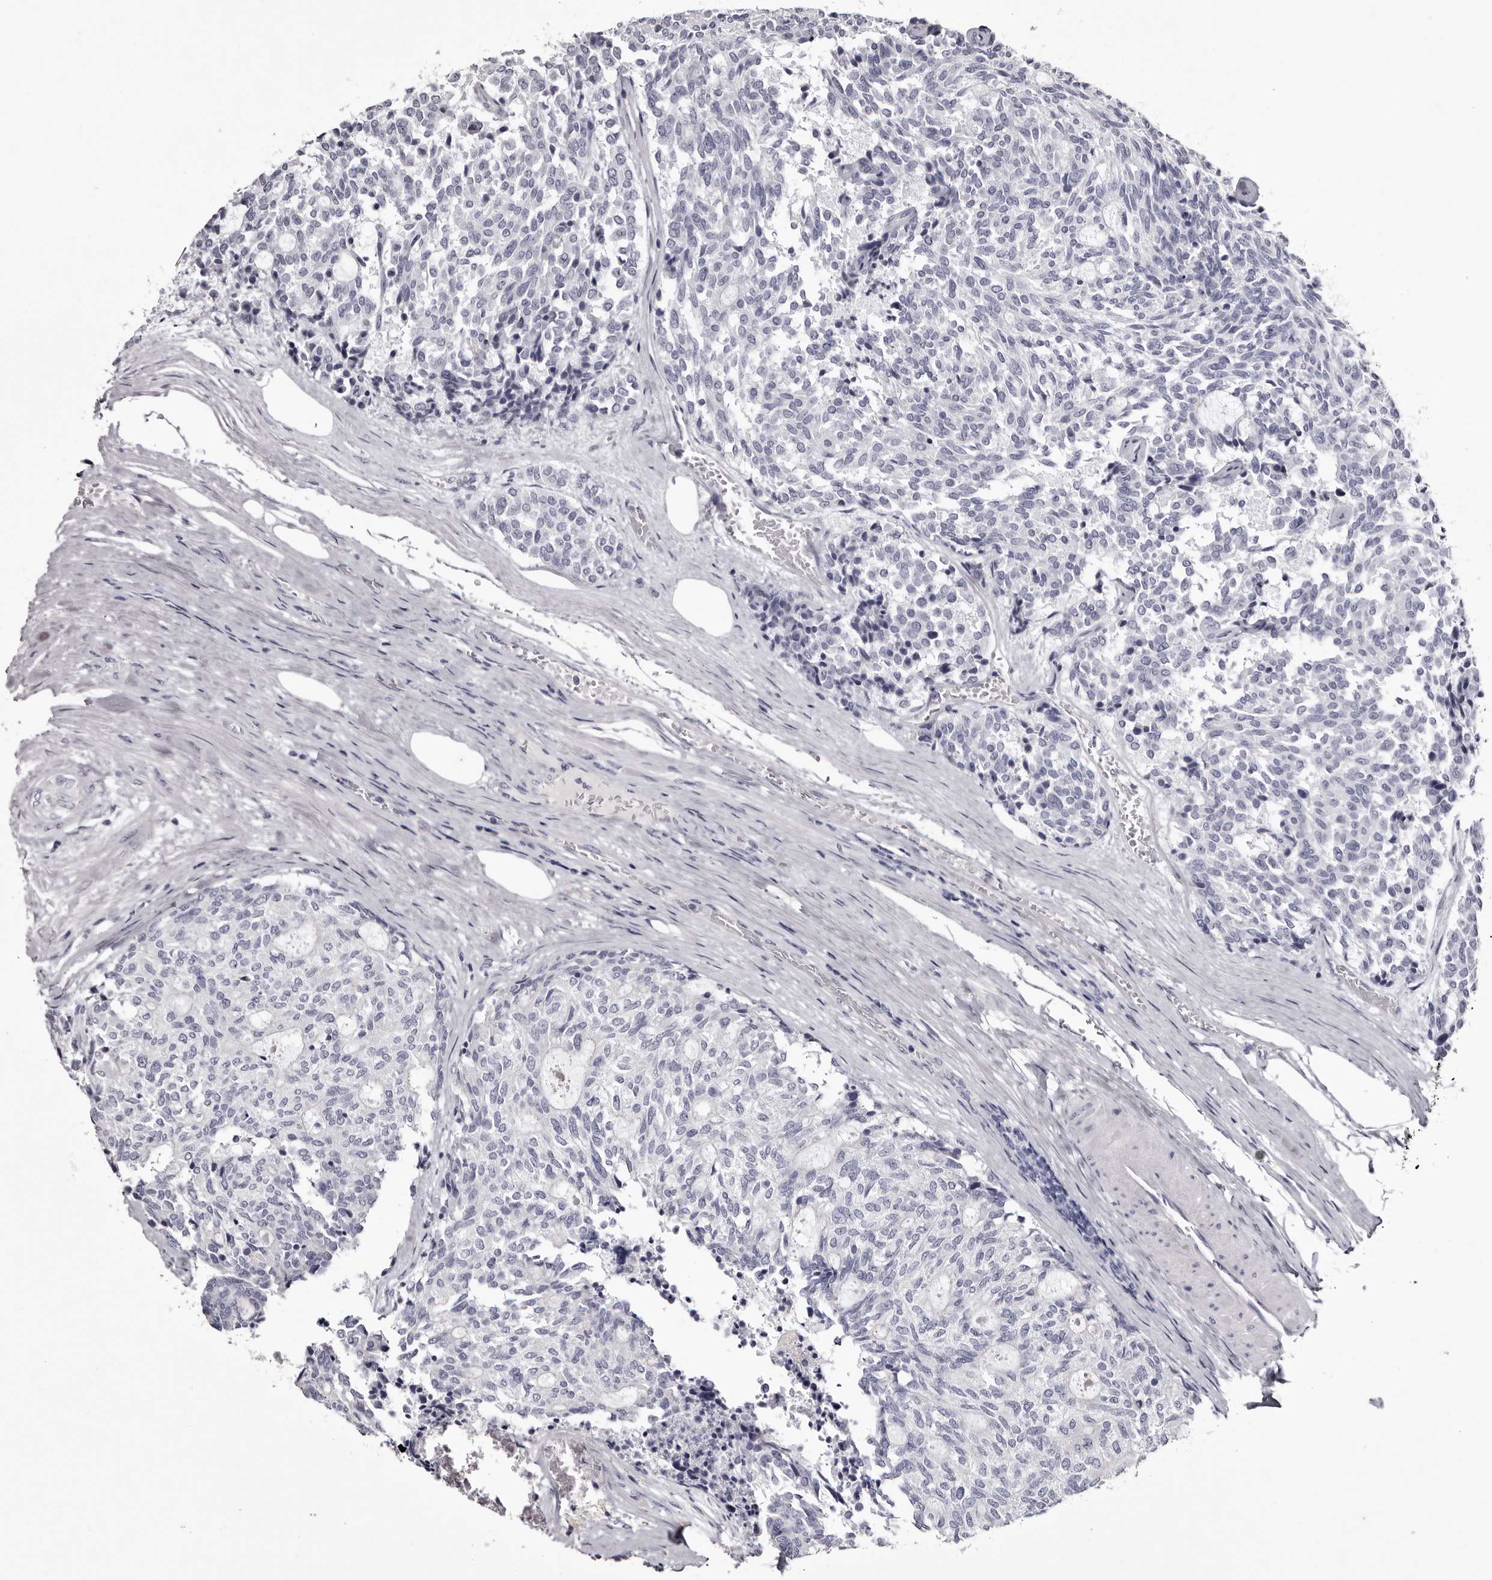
{"staining": {"intensity": "negative", "quantity": "none", "location": "none"}, "tissue": "carcinoid", "cell_type": "Tumor cells", "image_type": "cancer", "snomed": [{"axis": "morphology", "description": "Carcinoid, malignant, NOS"}, {"axis": "topography", "description": "Pancreas"}], "caption": "This is an immunohistochemistry micrograph of human carcinoid. There is no positivity in tumor cells.", "gene": "CA6", "patient": {"sex": "female", "age": 54}}